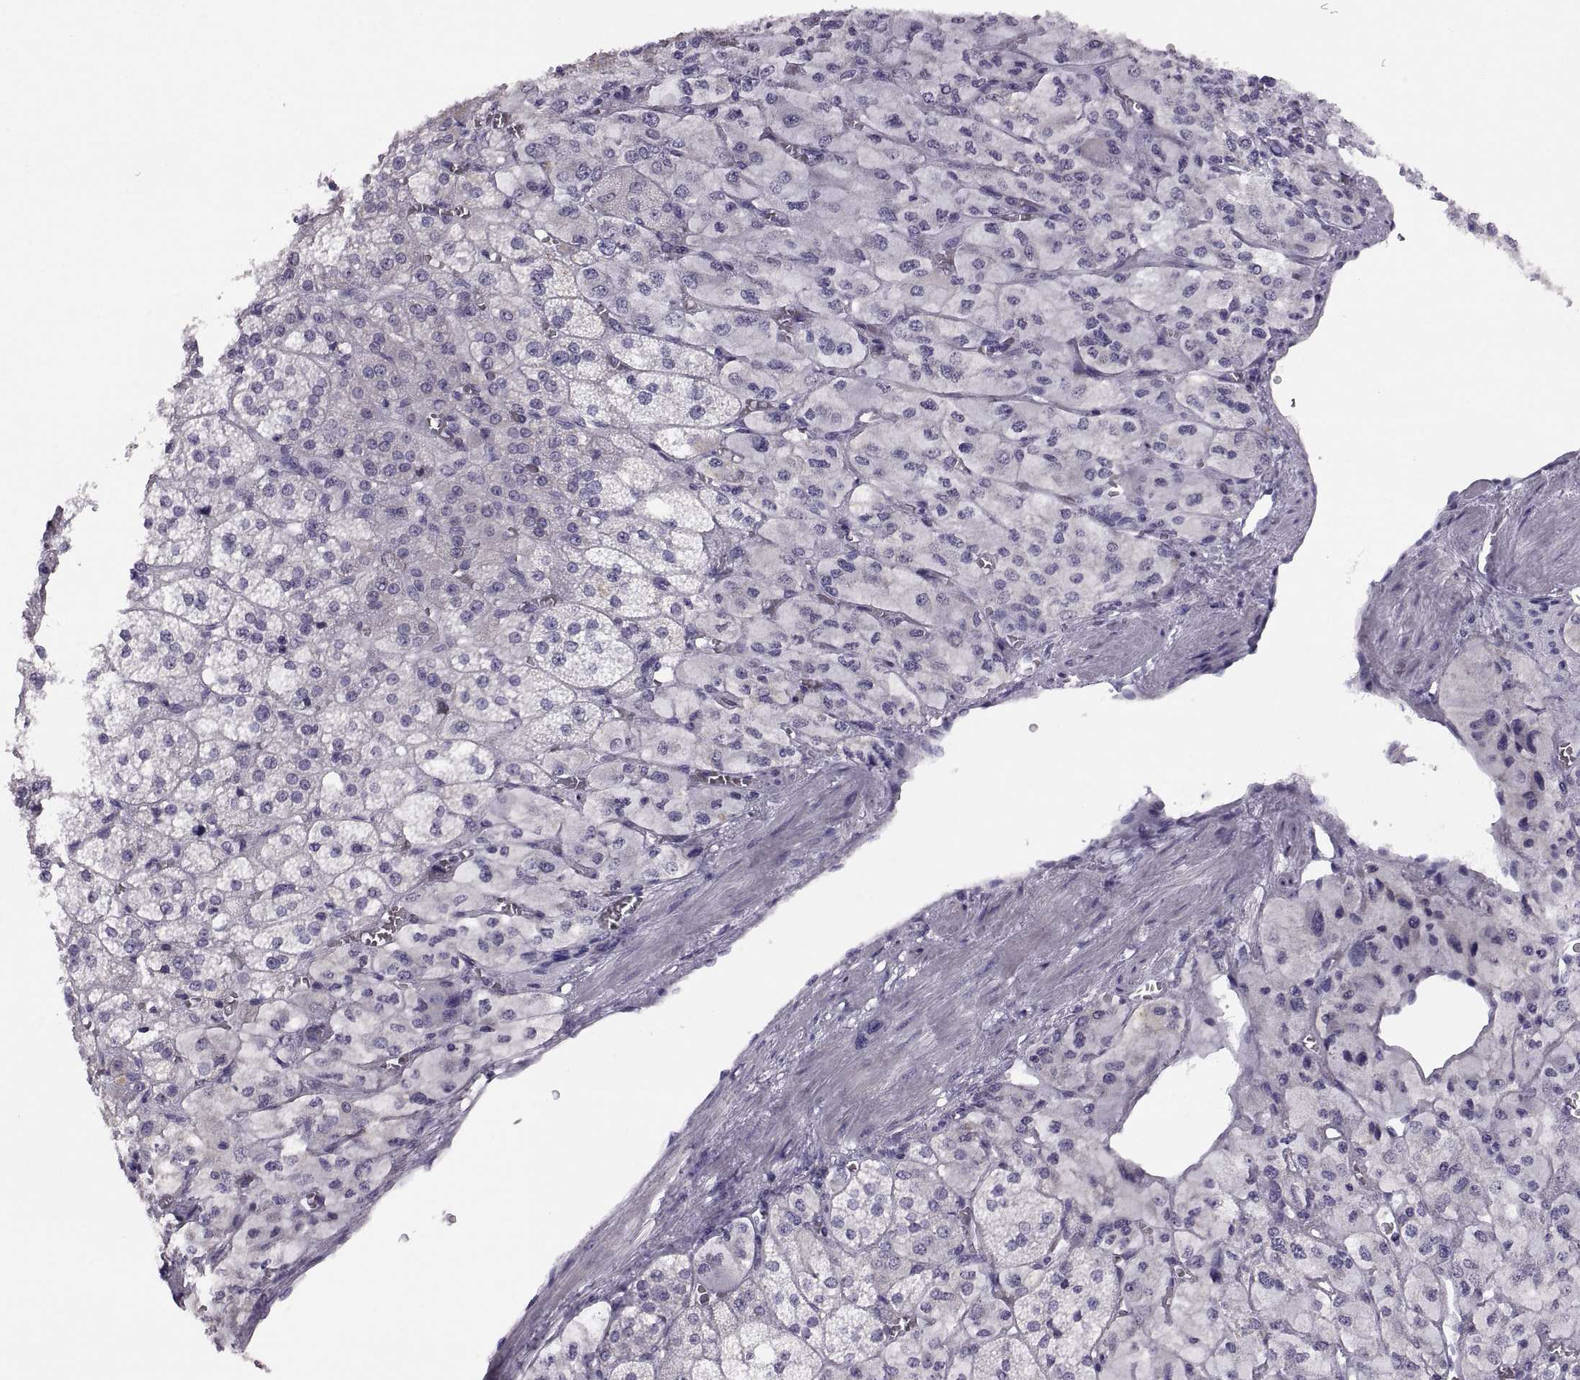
{"staining": {"intensity": "negative", "quantity": "none", "location": "none"}, "tissue": "adrenal gland", "cell_type": "Glandular cells", "image_type": "normal", "snomed": [{"axis": "morphology", "description": "Normal tissue, NOS"}, {"axis": "topography", "description": "Adrenal gland"}], "caption": "A micrograph of adrenal gland stained for a protein exhibits no brown staining in glandular cells. (Brightfield microscopy of DAB (3,3'-diaminobenzidine) IHC at high magnification).", "gene": "TBX19", "patient": {"sex": "female", "age": 60}}